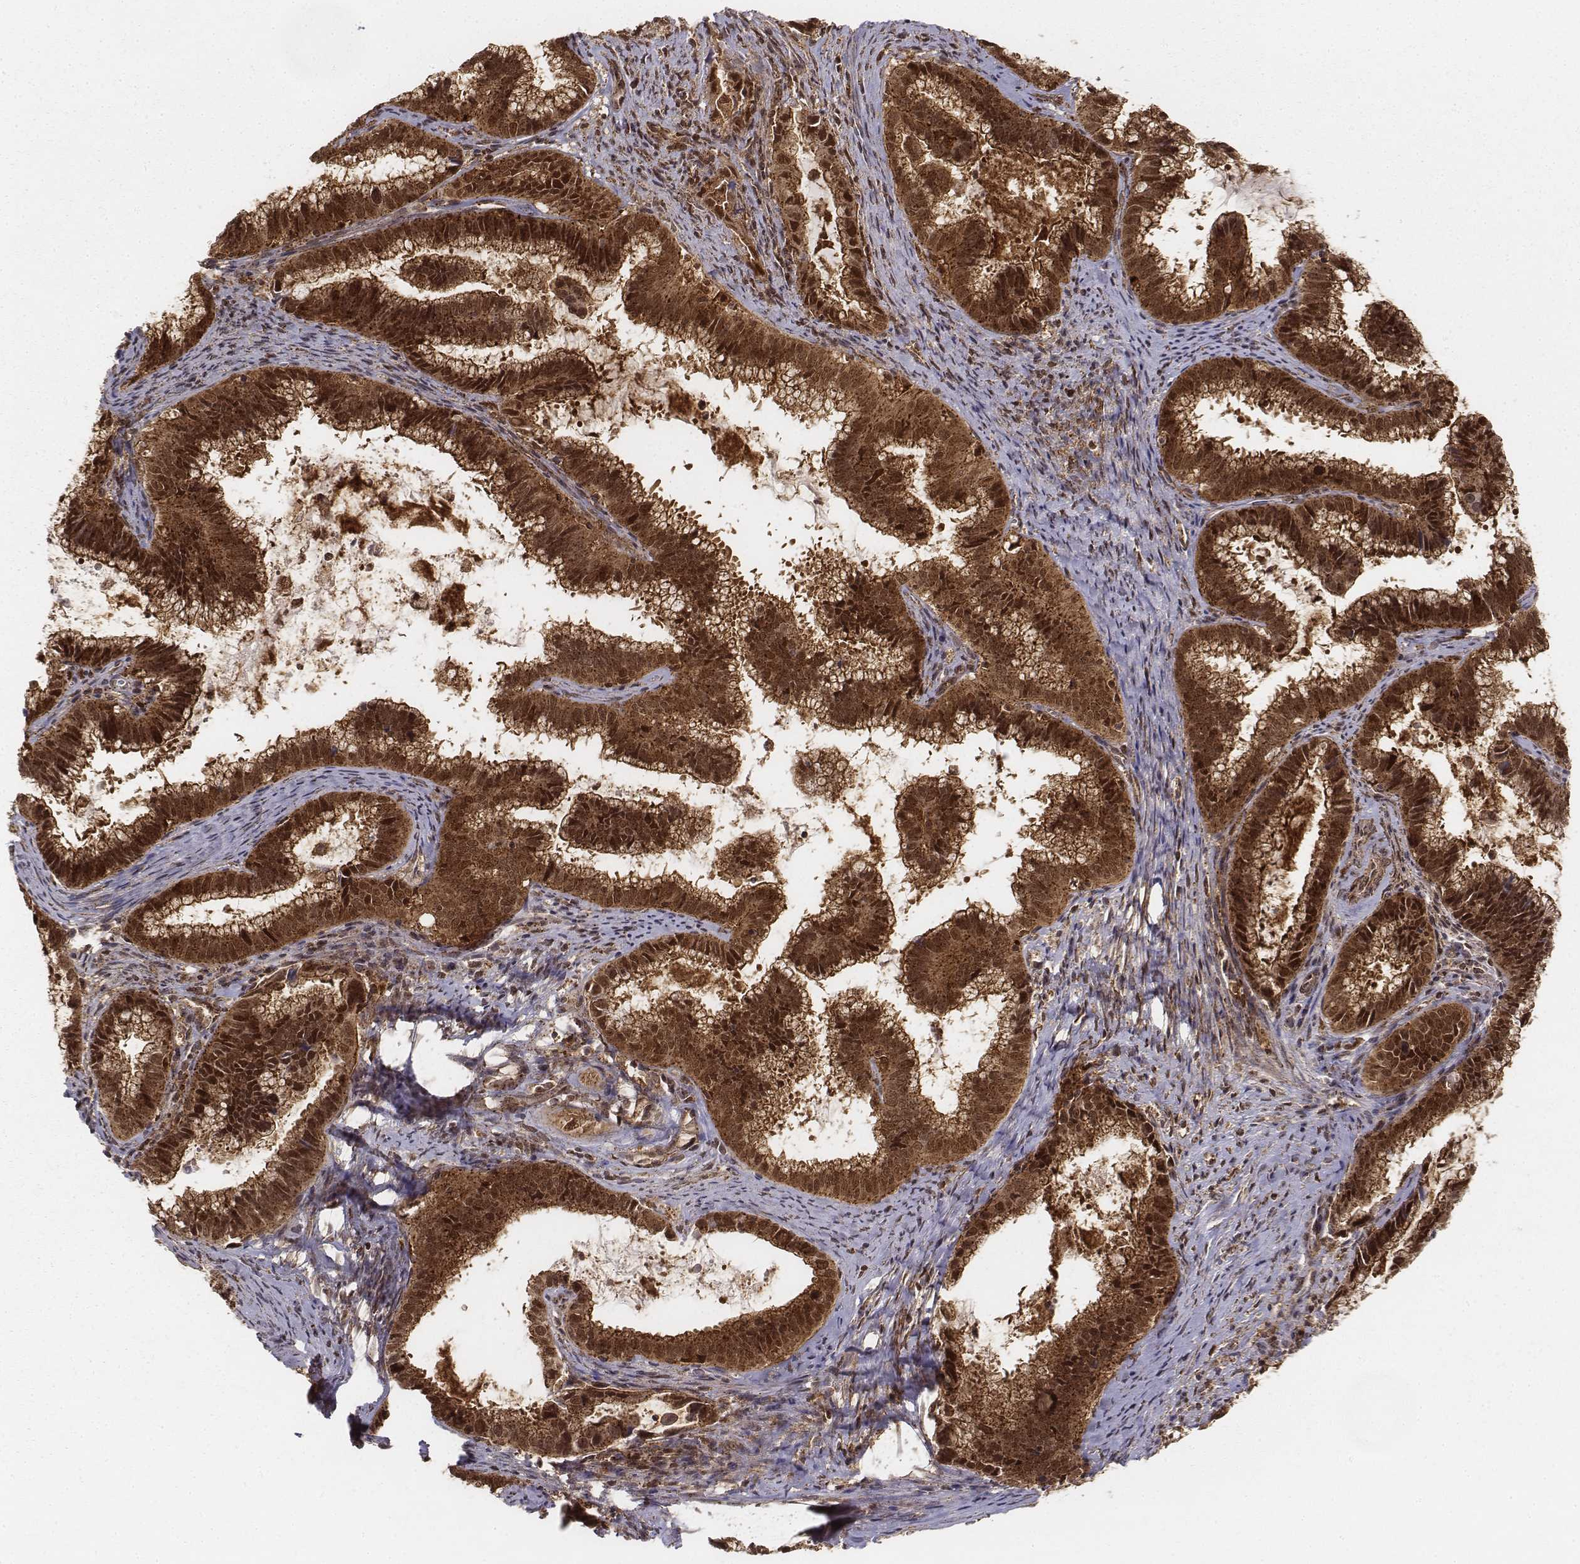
{"staining": {"intensity": "strong", "quantity": ">75%", "location": "cytoplasmic/membranous,nuclear"}, "tissue": "cervical cancer", "cell_type": "Tumor cells", "image_type": "cancer", "snomed": [{"axis": "morphology", "description": "Adenocarcinoma, NOS"}, {"axis": "topography", "description": "Cervix"}], "caption": "Immunohistochemistry of cervical cancer exhibits high levels of strong cytoplasmic/membranous and nuclear staining in approximately >75% of tumor cells.", "gene": "ZFYVE19", "patient": {"sex": "female", "age": 61}}